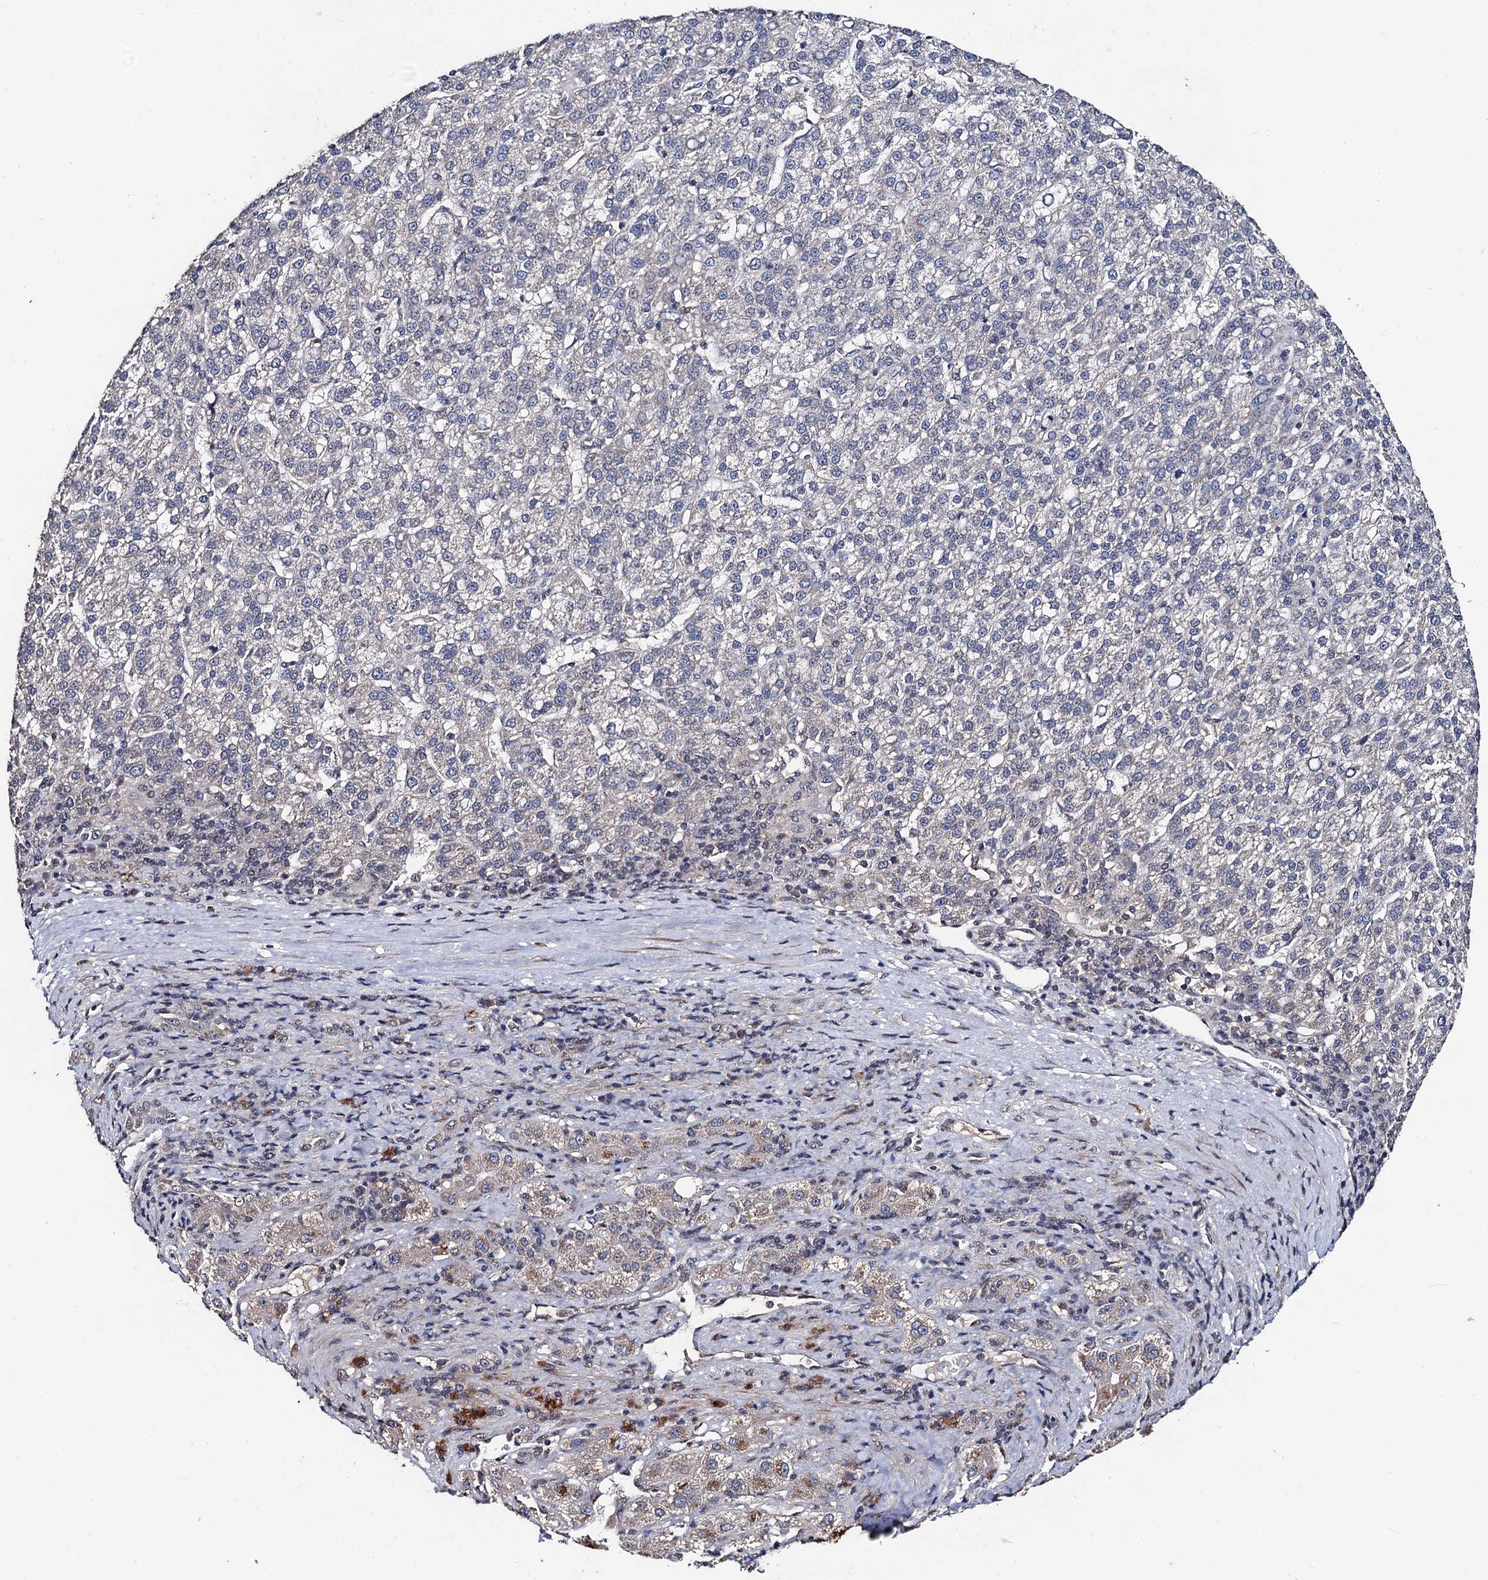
{"staining": {"intensity": "negative", "quantity": "none", "location": "none"}, "tissue": "liver cancer", "cell_type": "Tumor cells", "image_type": "cancer", "snomed": [{"axis": "morphology", "description": "Carcinoma, Hepatocellular, NOS"}, {"axis": "topography", "description": "Liver"}], "caption": "An IHC image of liver hepatocellular carcinoma is shown. There is no staining in tumor cells of liver hepatocellular carcinoma.", "gene": "PPTC7", "patient": {"sex": "female", "age": 58}}